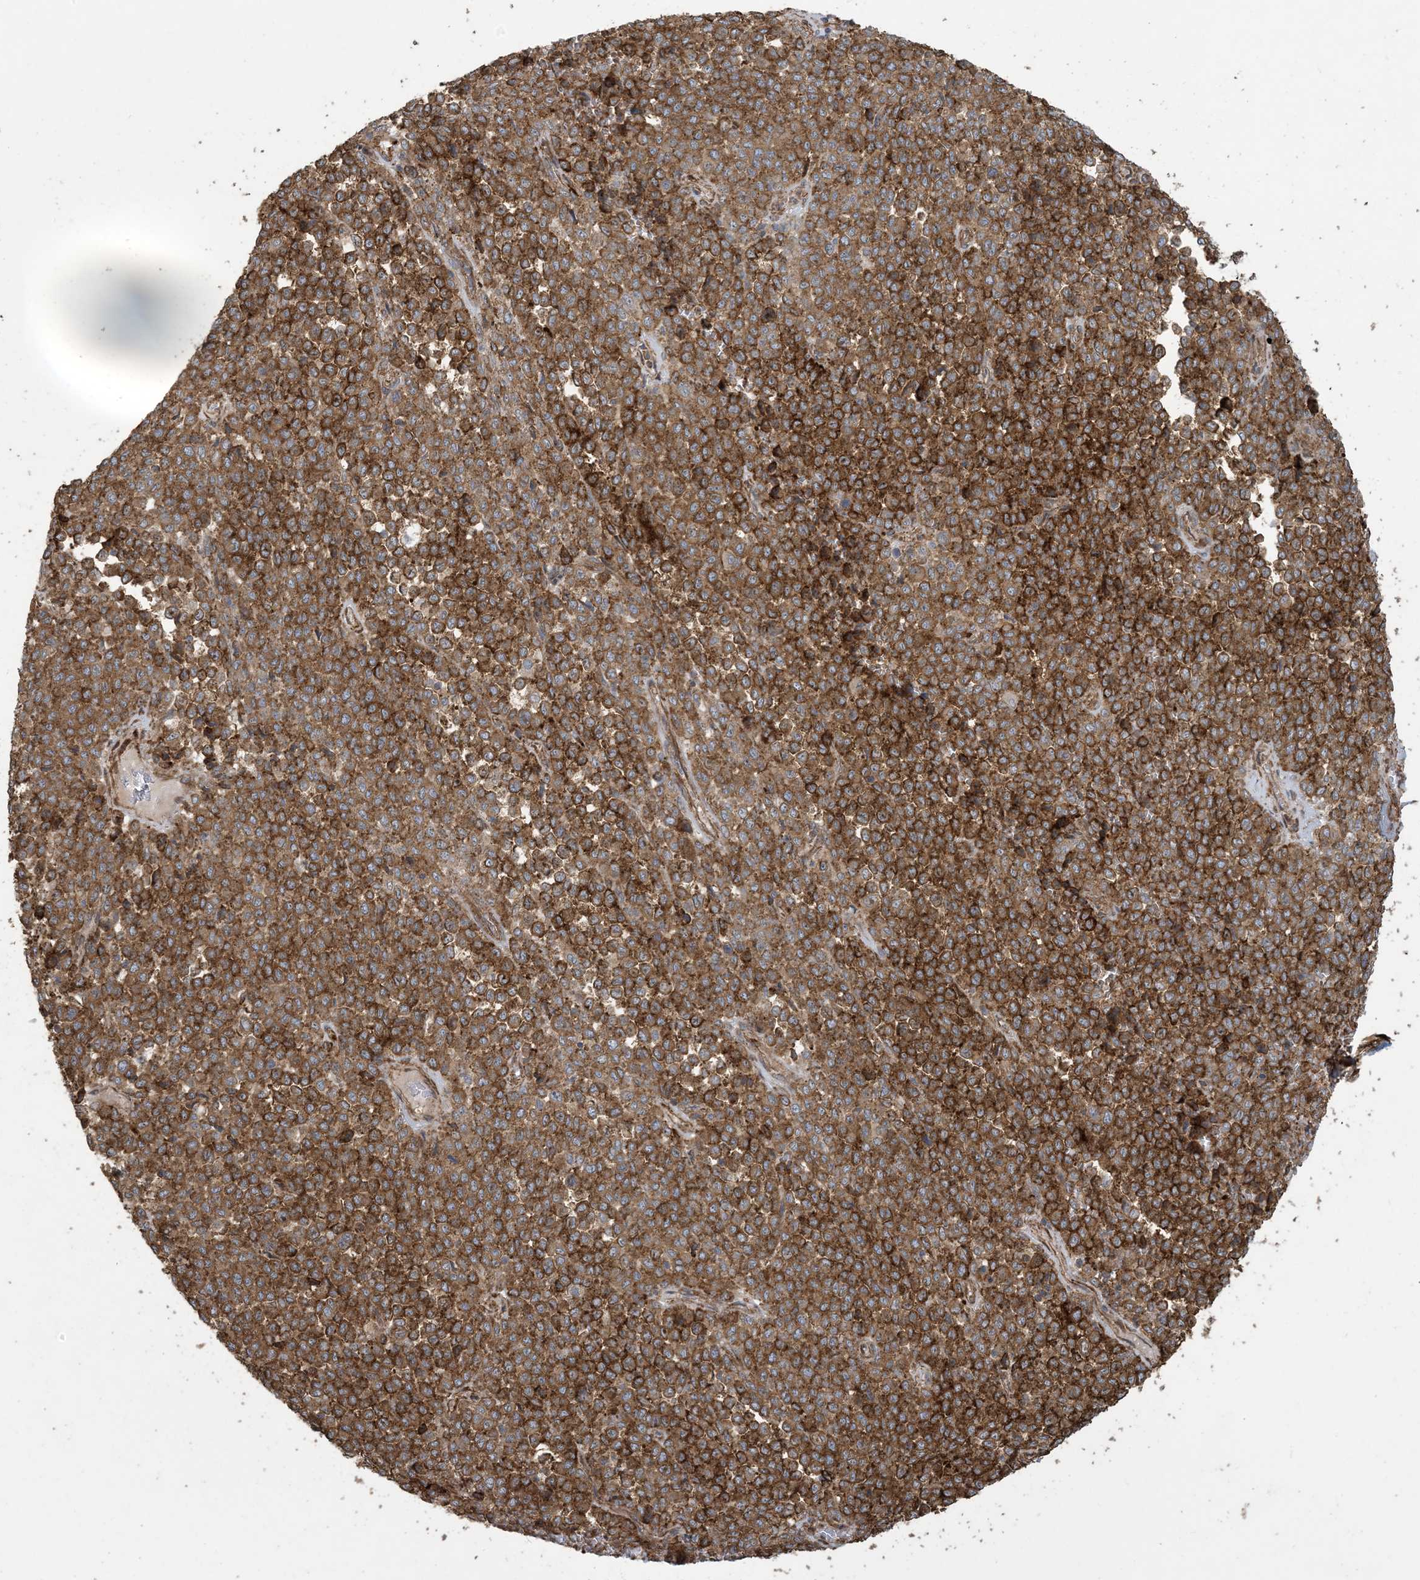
{"staining": {"intensity": "strong", "quantity": ">75%", "location": "cytoplasmic/membranous"}, "tissue": "melanoma", "cell_type": "Tumor cells", "image_type": "cancer", "snomed": [{"axis": "morphology", "description": "Malignant melanoma, Metastatic site"}, {"axis": "topography", "description": "Pancreas"}], "caption": "Immunohistochemistry (IHC) histopathology image of human melanoma stained for a protein (brown), which reveals high levels of strong cytoplasmic/membranous positivity in about >75% of tumor cells.", "gene": "KLHL18", "patient": {"sex": "female", "age": 30}}